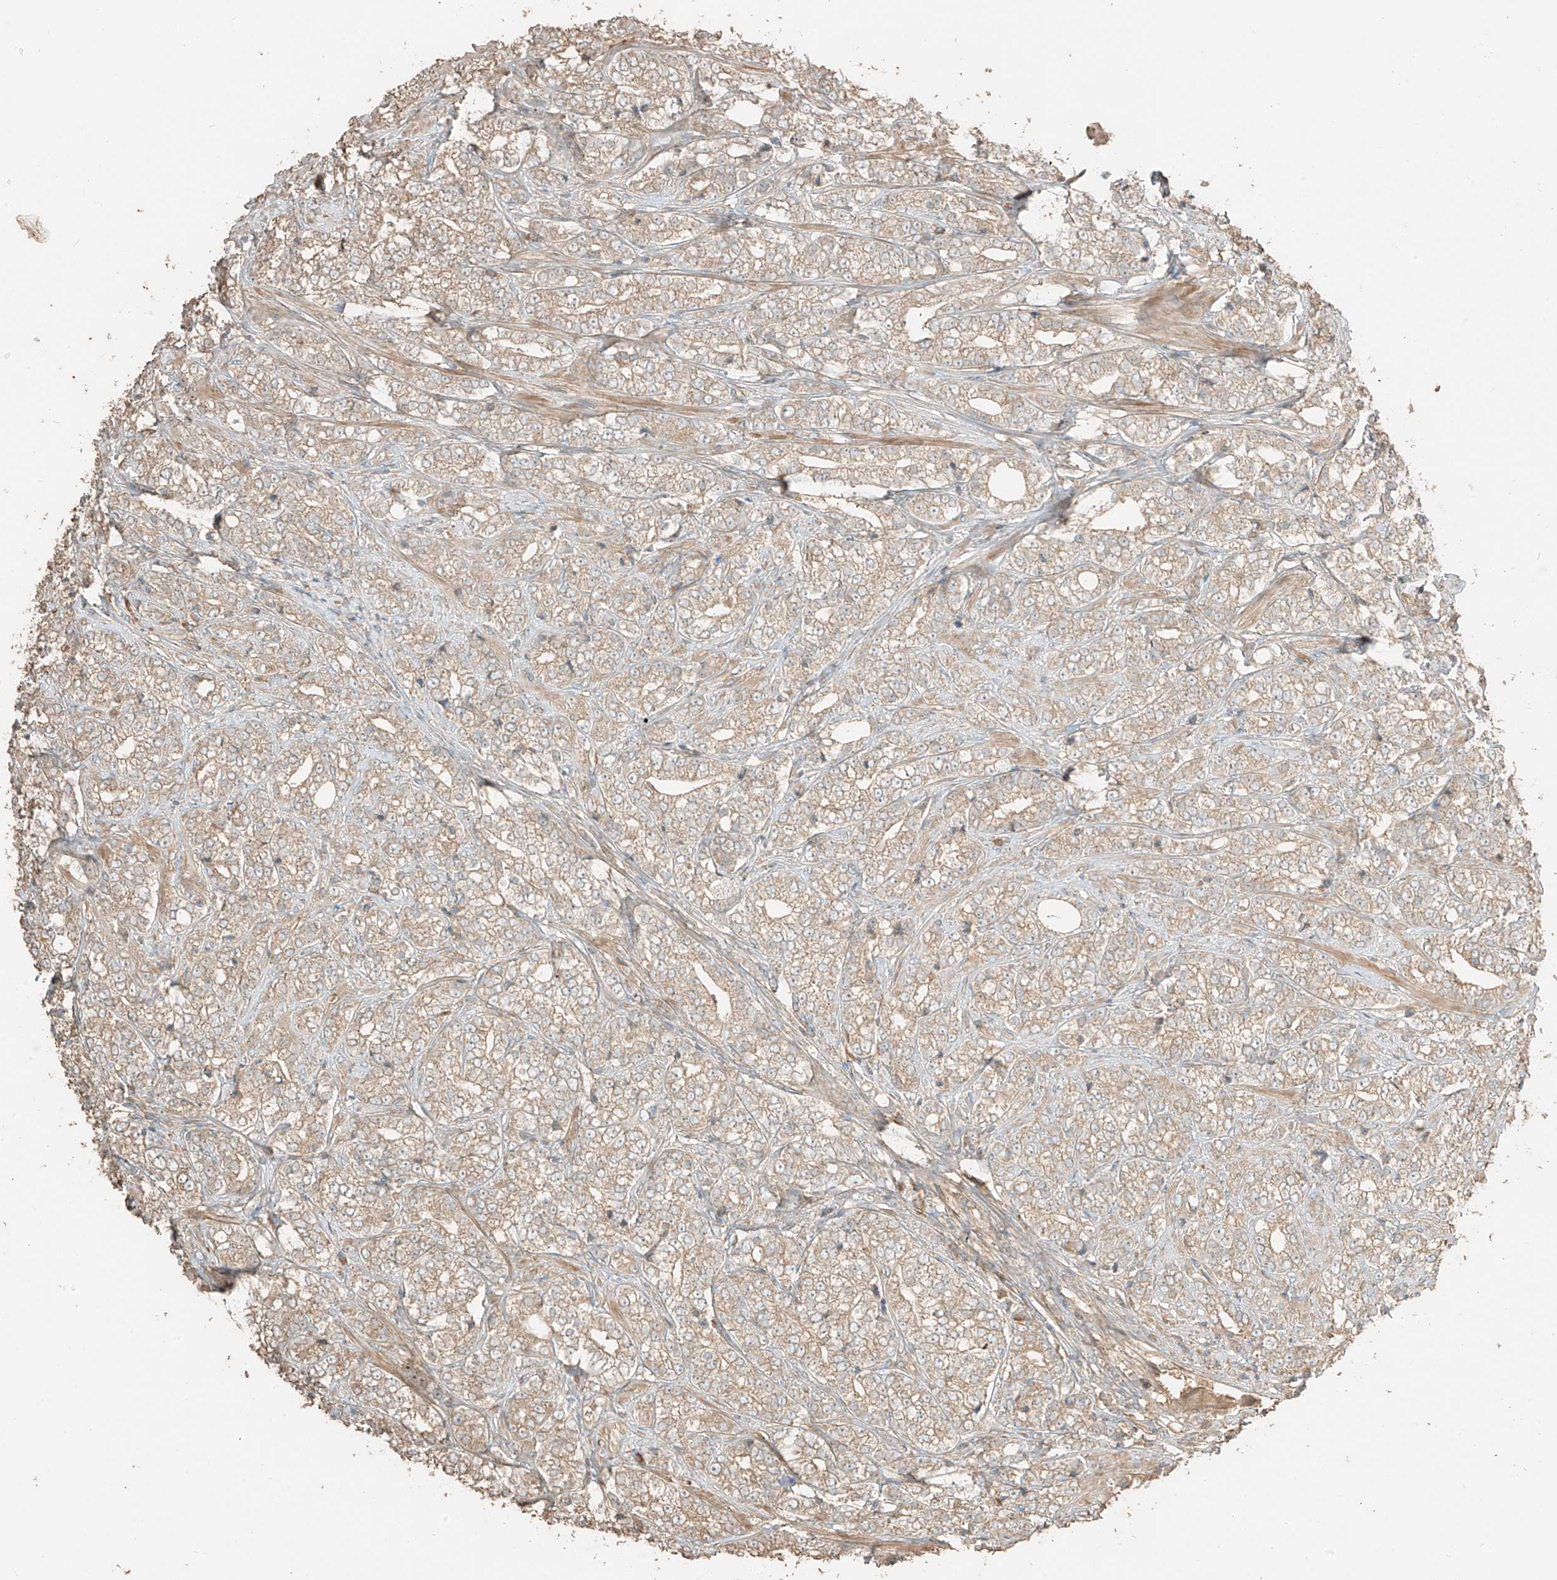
{"staining": {"intensity": "weak", "quantity": ">75%", "location": "cytoplasmic/membranous"}, "tissue": "prostate cancer", "cell_type": "Tumor cells", "image_type": "cancer", "snomed": [{"axis": "morphology", "description": "Adenocarcinoma, High grade"}, {"axis": "topography", "description": "Prostate"}], "caption": "DAB (3,3'-diaminobenzidine) immunohistochemical staining of human prostate cancer shows weak cytoplasmic/membranous protein staining in approximately >75% of tumor cells. The staining was performed using DAB (3,3'-diaminobenzidine) to visualize the protein expression in brown, while the nuclei were stained in blue with hematoxylin (Magnification: 20x).", "gene": "RFTN2", "patient": {"sex": "male", "age": 69}}